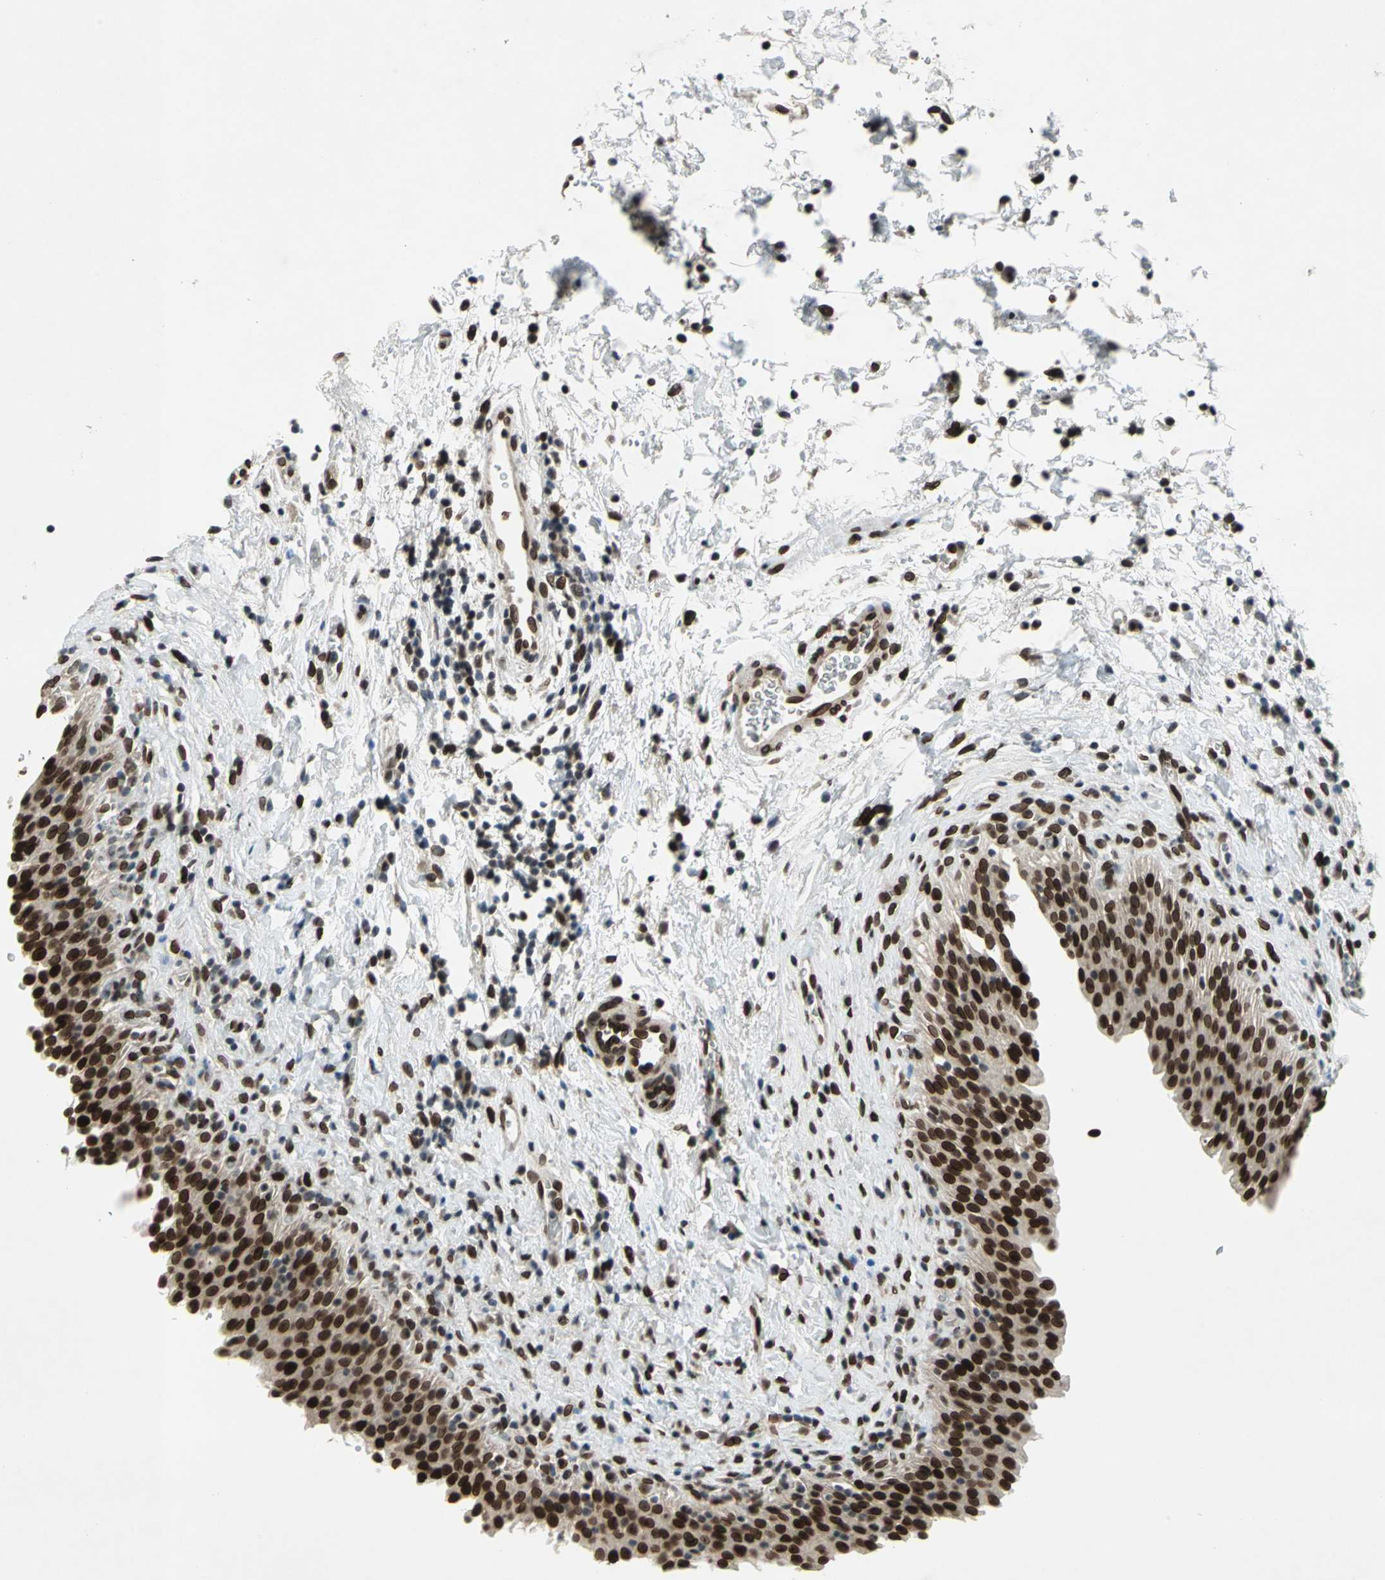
{"staining": {"intensity": "strong", "quantity": ">75%", "location": "cytoplasmic/membranous,nuclear"}, "tissue": "urinary bladder", "cell_type": "Urothelial cells", "image_type": "normal", "snomed": [{"axis": "morphology", "description": "Normal tissue, NOS"}, {"axis": "topography", "description": "Urinary bladder"}], "caption": "This histopathology image exhibits unremarkable urinary bladder stained with IHC to label a protein in brown. The cytoplasmic/membranous,nuclear of urothelial cells show strong positivity for the protein. Nuclei are counter-stained blue.", "gene": "ISY1", "patient": {"sex": "male", "age": 51}}